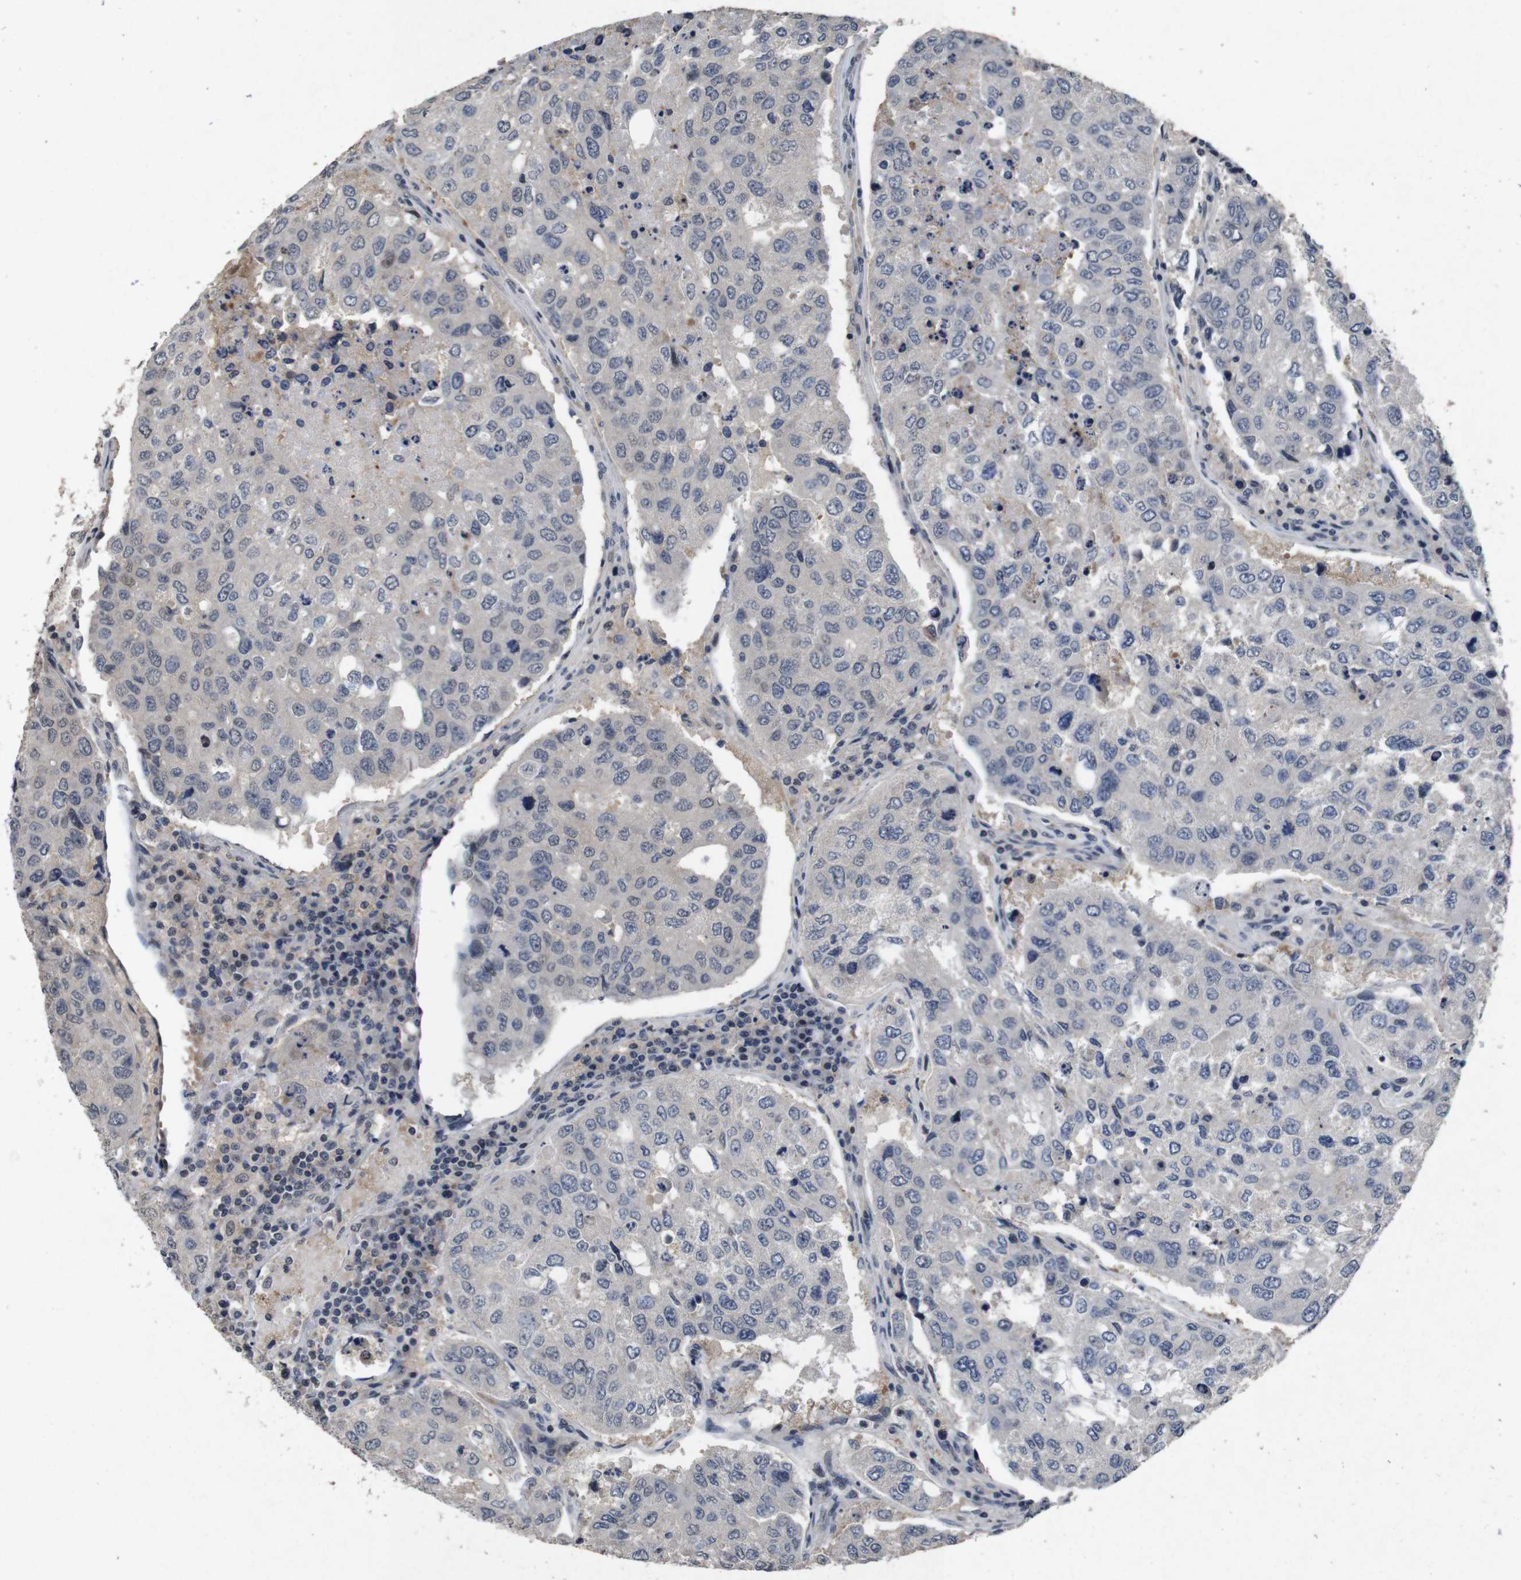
{"staining": {"intensity": "negative", "quantity": "none", "location": "none"}, "tissue": "urothelial cancer", "cell_type": "Tumor cells", "image_type": "cancer", "snomed": [{"axis": "morphology", "description": "Urothelial carcinoma, High grade"}, {"axis": "topography", "description": "Lymph node"}, {"axis": "topography", "description": "Urinary bladder"}], "caption": "This is an immunohistochemistry photomicrograph of urothelial cancer. There is no expression in tumor cells.", "gene": "AKT3", "patient": {"sex": "male", "age": 51}}